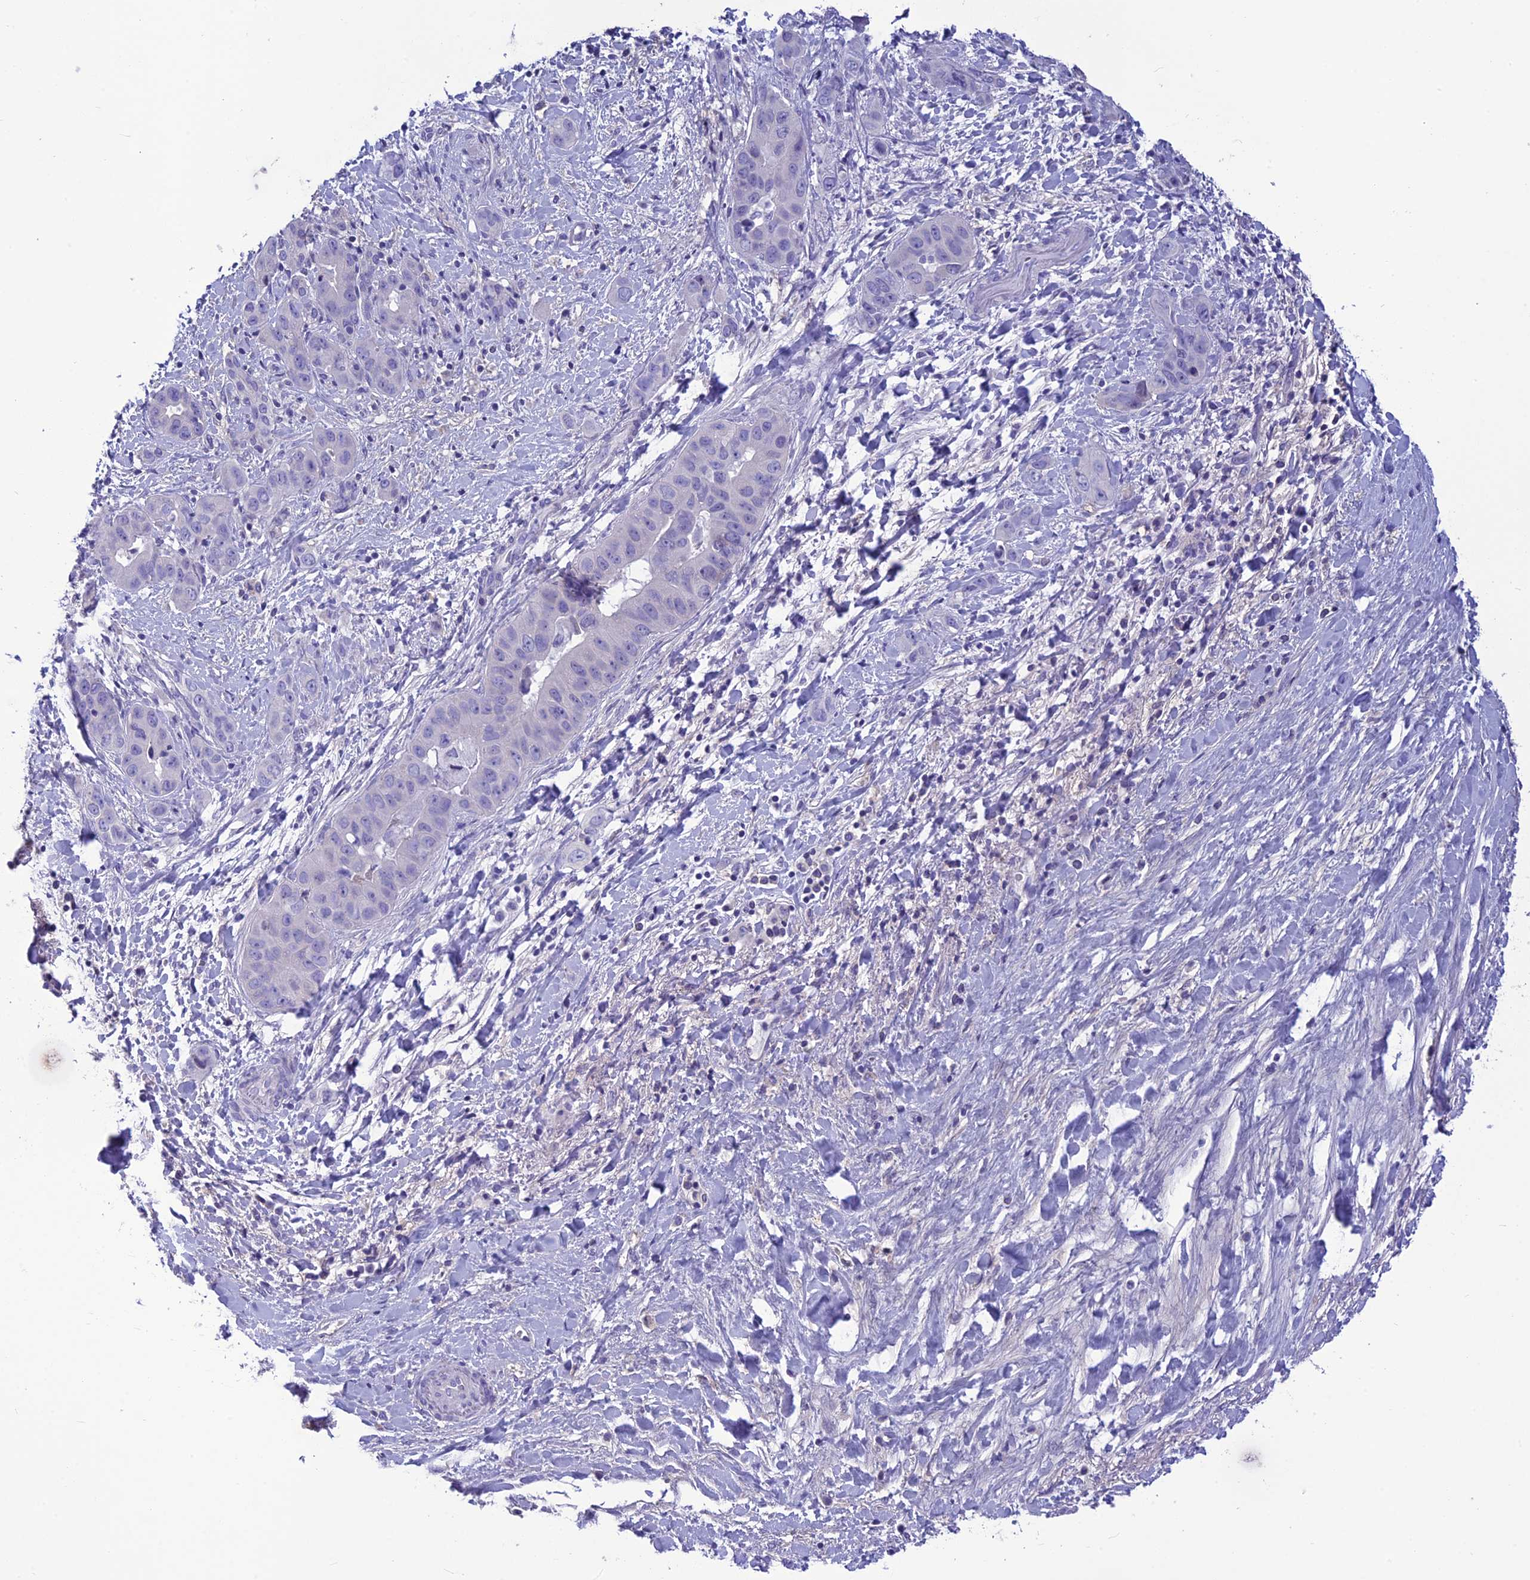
{"staining": {"intensity": "negative", "quantity": "none", "location": "none"}, "tissue": "liver cancer", "cell_type": "Tumor cells", "image_type": "cancer", "snomed": [{"axis": "morphology", "description": "Cholangiocarcinoma"}, {"axis": "topography", "description": "Liver"}], "caption": "Immunohistochemistry (IHC) histopathology image of human liver cancer stained for a protein (brown), which demonstrates no staining in tumor cells.", "gene": "BBS2", "patient": {"sex": "female", "age": 52}}